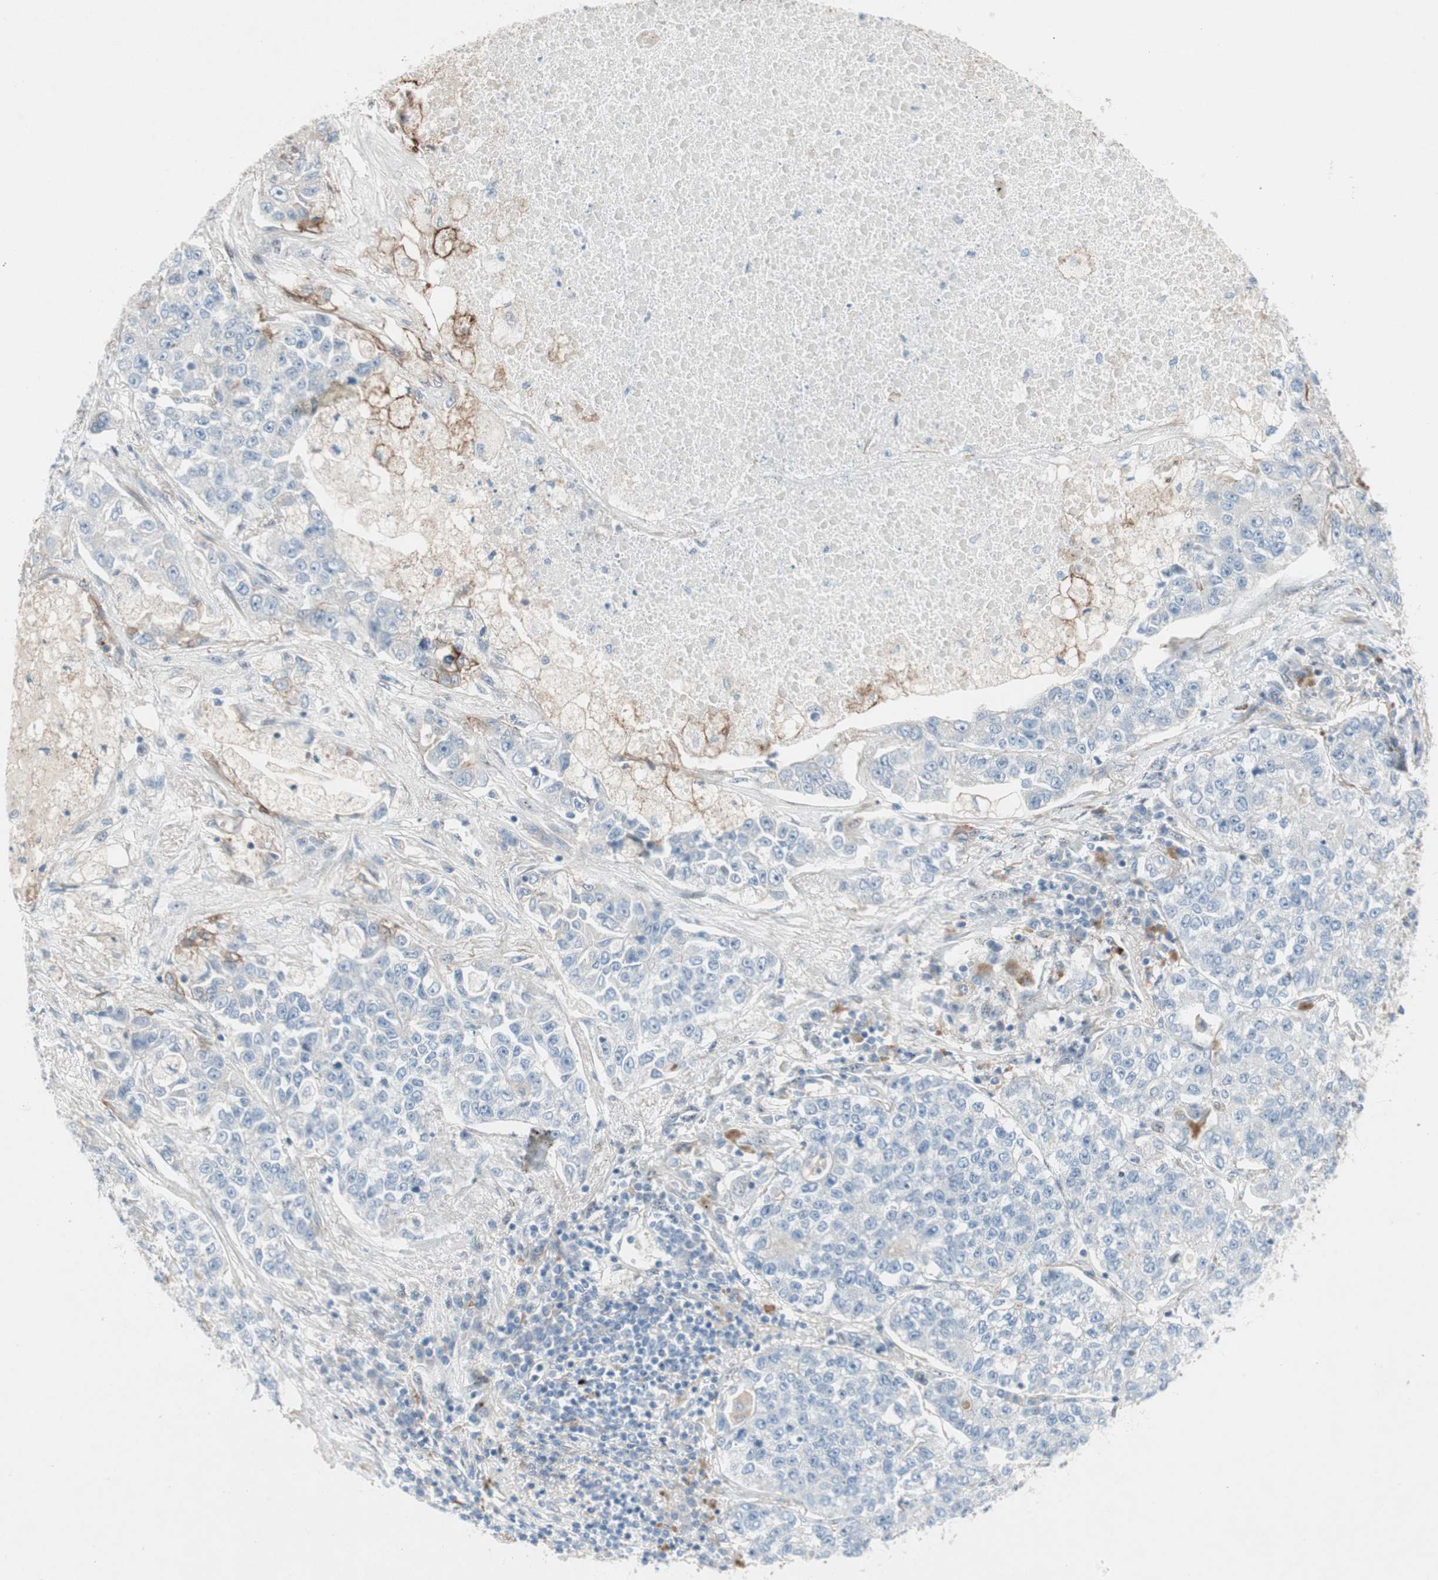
{"staining": {"intensity": "negative", "quantity": "none", "location": "none"}, "tissue": "lung cancer", "cell_type": "Tumor cells", "image_type": "cancer", "snomed": [{"axis": "morphology", "description": "Adenocarcinoma, NOS"}, {"axis": "topography", "description": "Lung"}], "caption": "An image of lung cancer (adenocarcinoma) stained for a protein exhibits no brown staining in tumor cells.", "gene": "CAND2", "patient": {"sex": "male", "age": 49}}